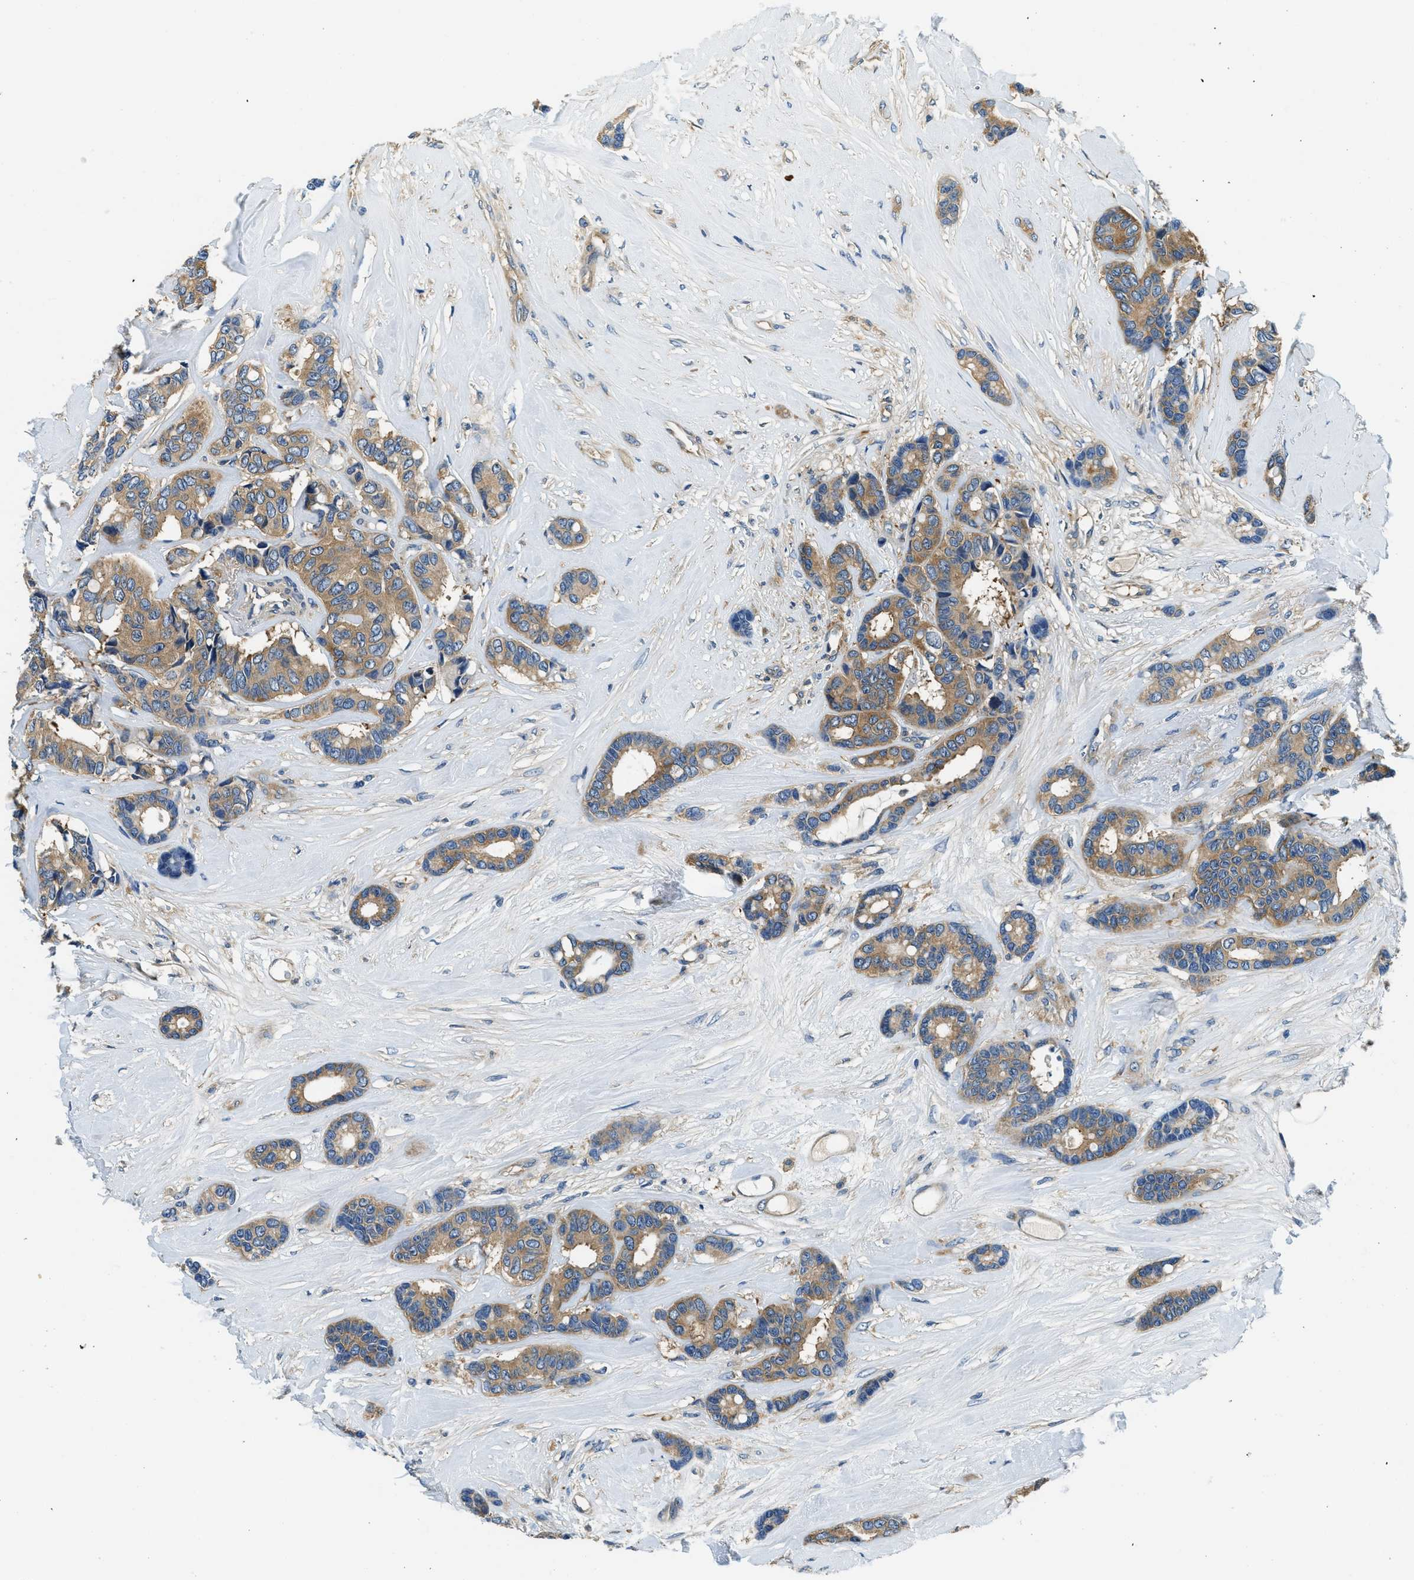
{"staining": {"intensity": "moderate", "quantity": ">75%", "location": "cytoplasmic/membranous"}, "tissue": "breast cancer", "cell_type": "Tumor cells", "image_type": "cancer", "snomed": [{"axis": "morphology", "description": "Duct carcinoma"}, {"axis": "topography", "description": "Breast"}], "caption": "Immunohistochemical staining of human breast cancer demonstrates medium levels of moderate cytoplasmic/membranous protein staining in approximately >75% of tumor cells. (Stains: DAB in brown, nuclei in blue, Microscopy: brightfield microscopy at high magnification).", "gene": "TWF1", "patient": {"sex": "female", "age": 87}}